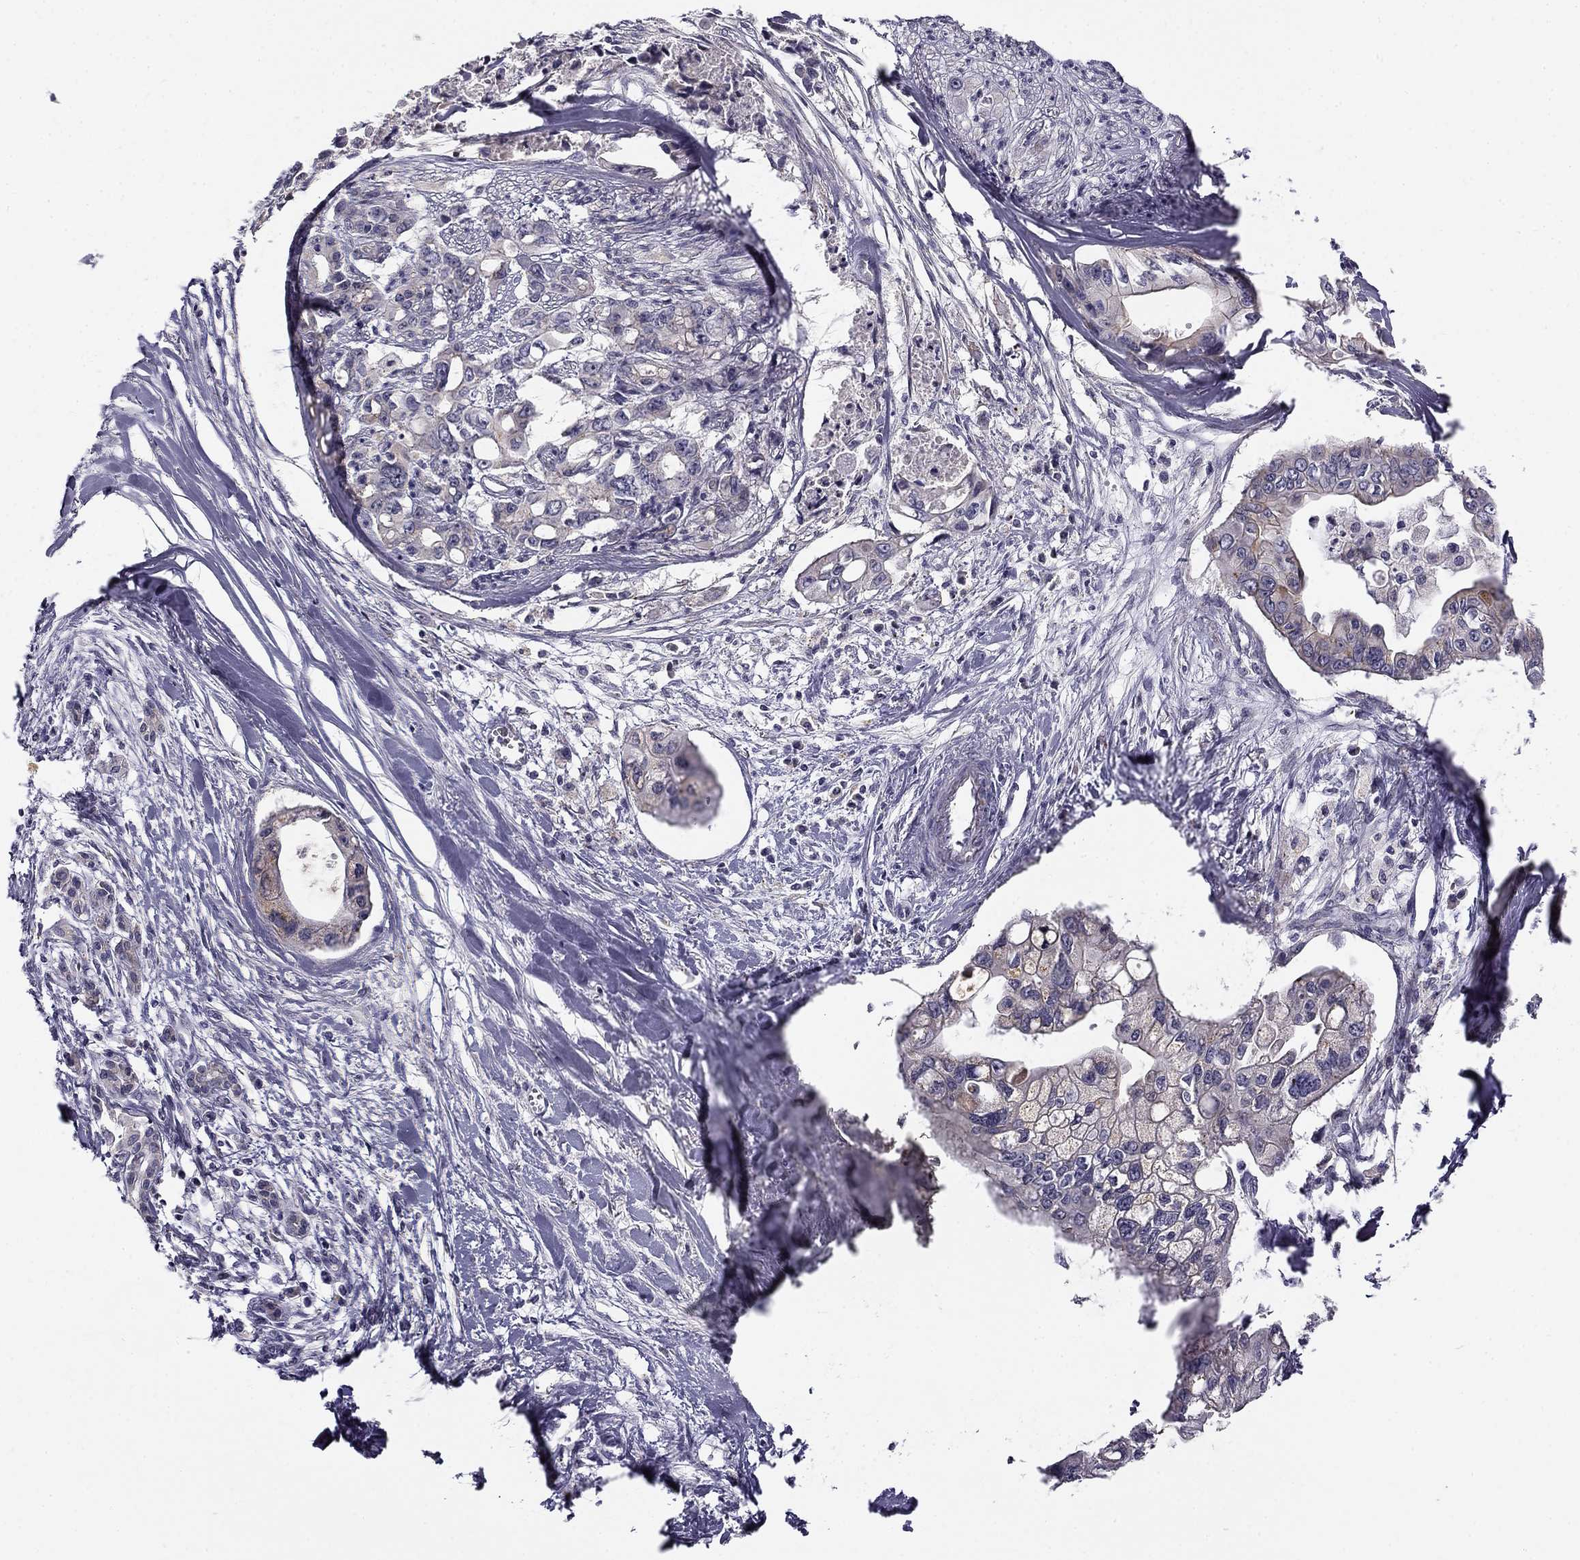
{"staining": {"intensity": "negative", "quantity": "none", "location": "none"}, "tissue": "pancreatic cancer", "cell_type": "Tumor cells", "image_type": "cancer", "snomed": [{"axis": "morphology", "description": "Adenocarcinoma, NOS"}, {"axis": "topography", "description": "Pancreas"}], "caption": "The immunohistochemistry (IHC) micrograph has no significant staining in tumor cells of pancreatic adenocarcinoma tissue. (Stains: DAB immunohistochemistry (IHC) with hematoxylin counter stain, Microscopy: brightfield microscopy at high magnification).", "gene": "CNR1", "patient": {"sex": "male", "age": 60}}